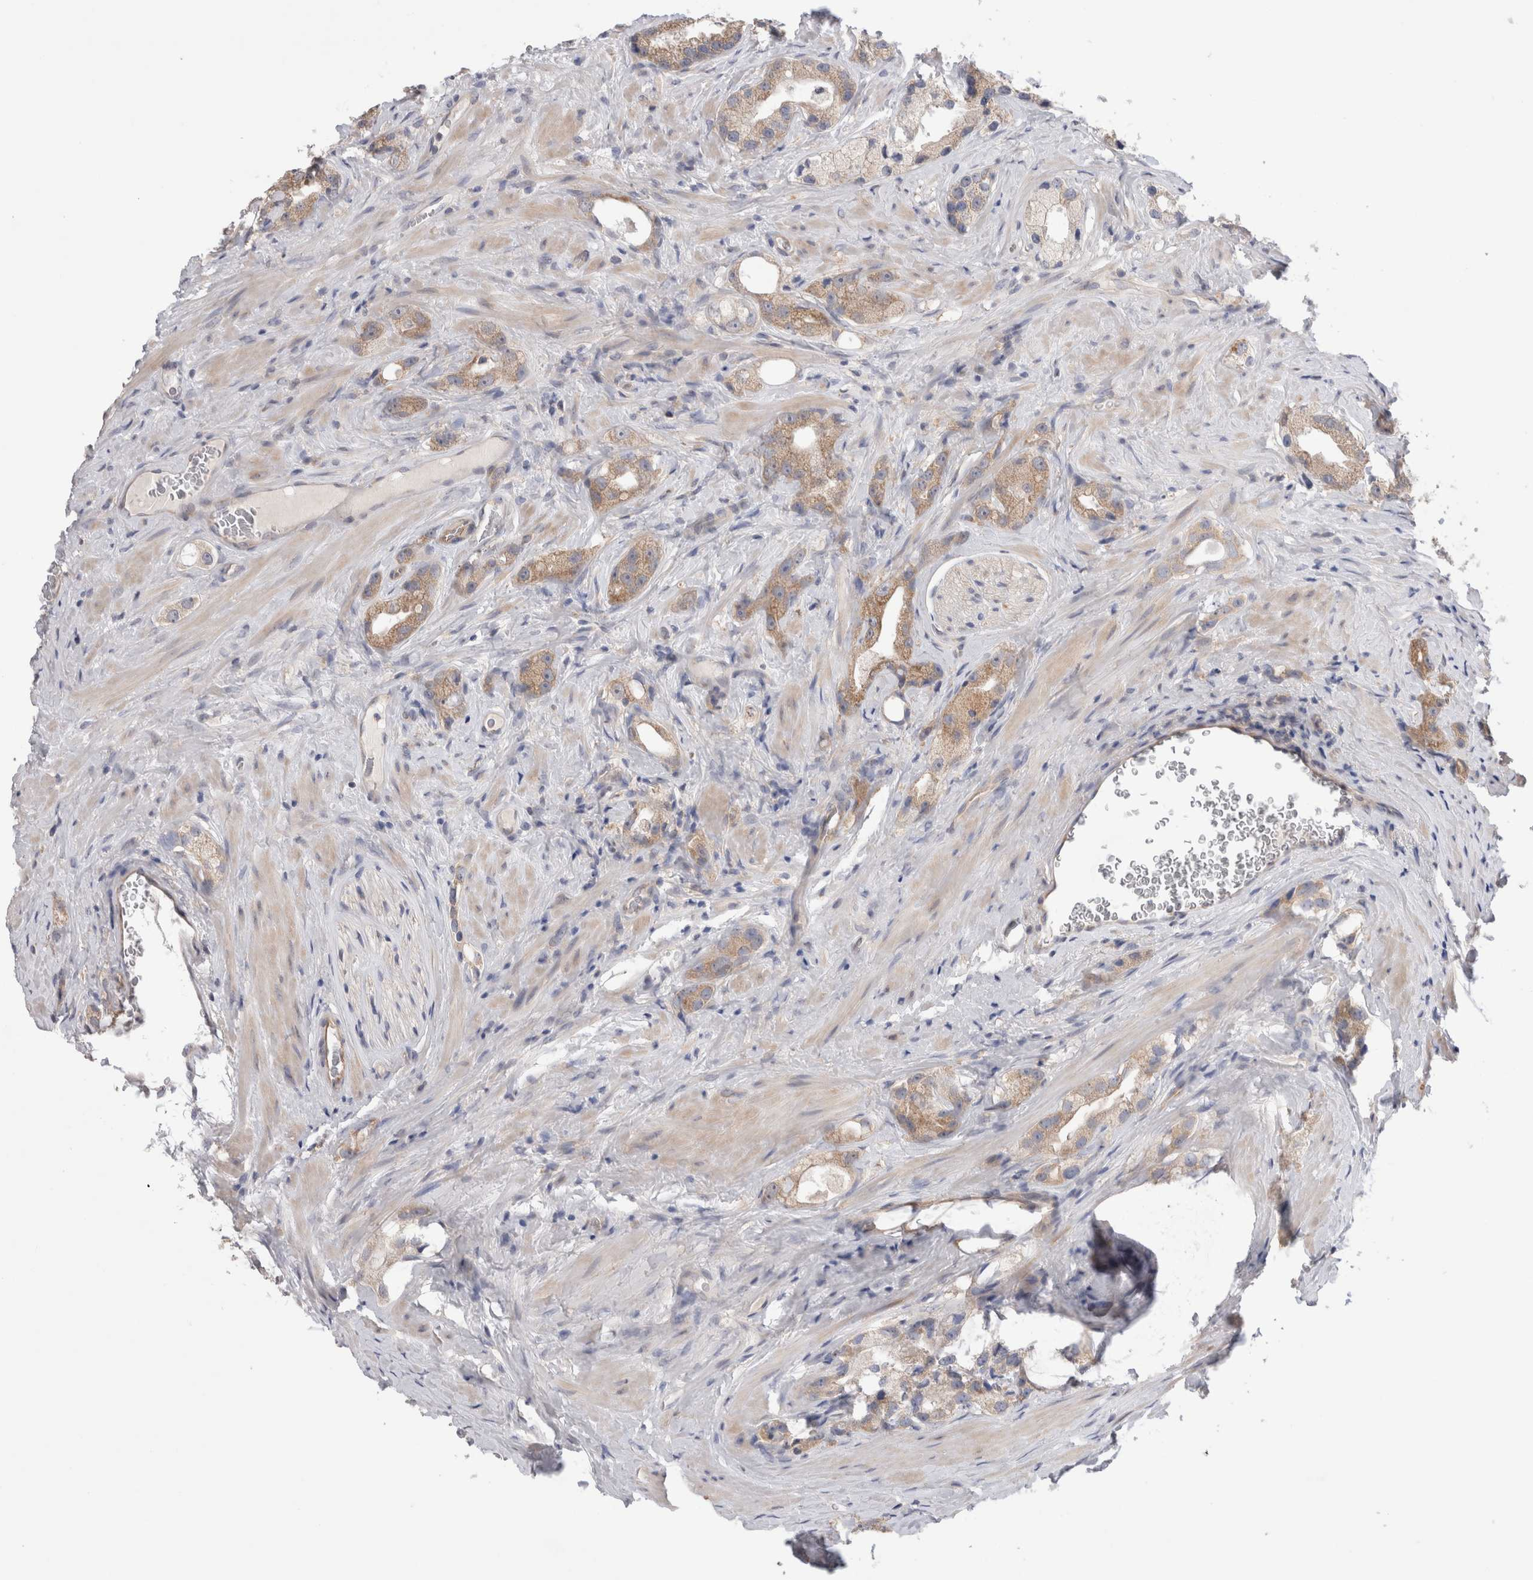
{"staining": {"intensity": "weak", "quantity": ">75%", "location": "cytoplasmic/membranous"}, "tissue": "prostate cancer", "cell_type": "Tumor cells", "image_type": "cancer", "snomed": [{"axis": "morphology", "description": "Adenocarcinoma, High grade"}, {"axis": "topography", "description": "Prostate"}], "caption": "The image displays a brown stain indicating the presence of a protein in the cytoplasmic/membranous of tumor cells in prostate cancer.", "gene": "IFT74", "patient": {"sex": "male", "age": 63}}